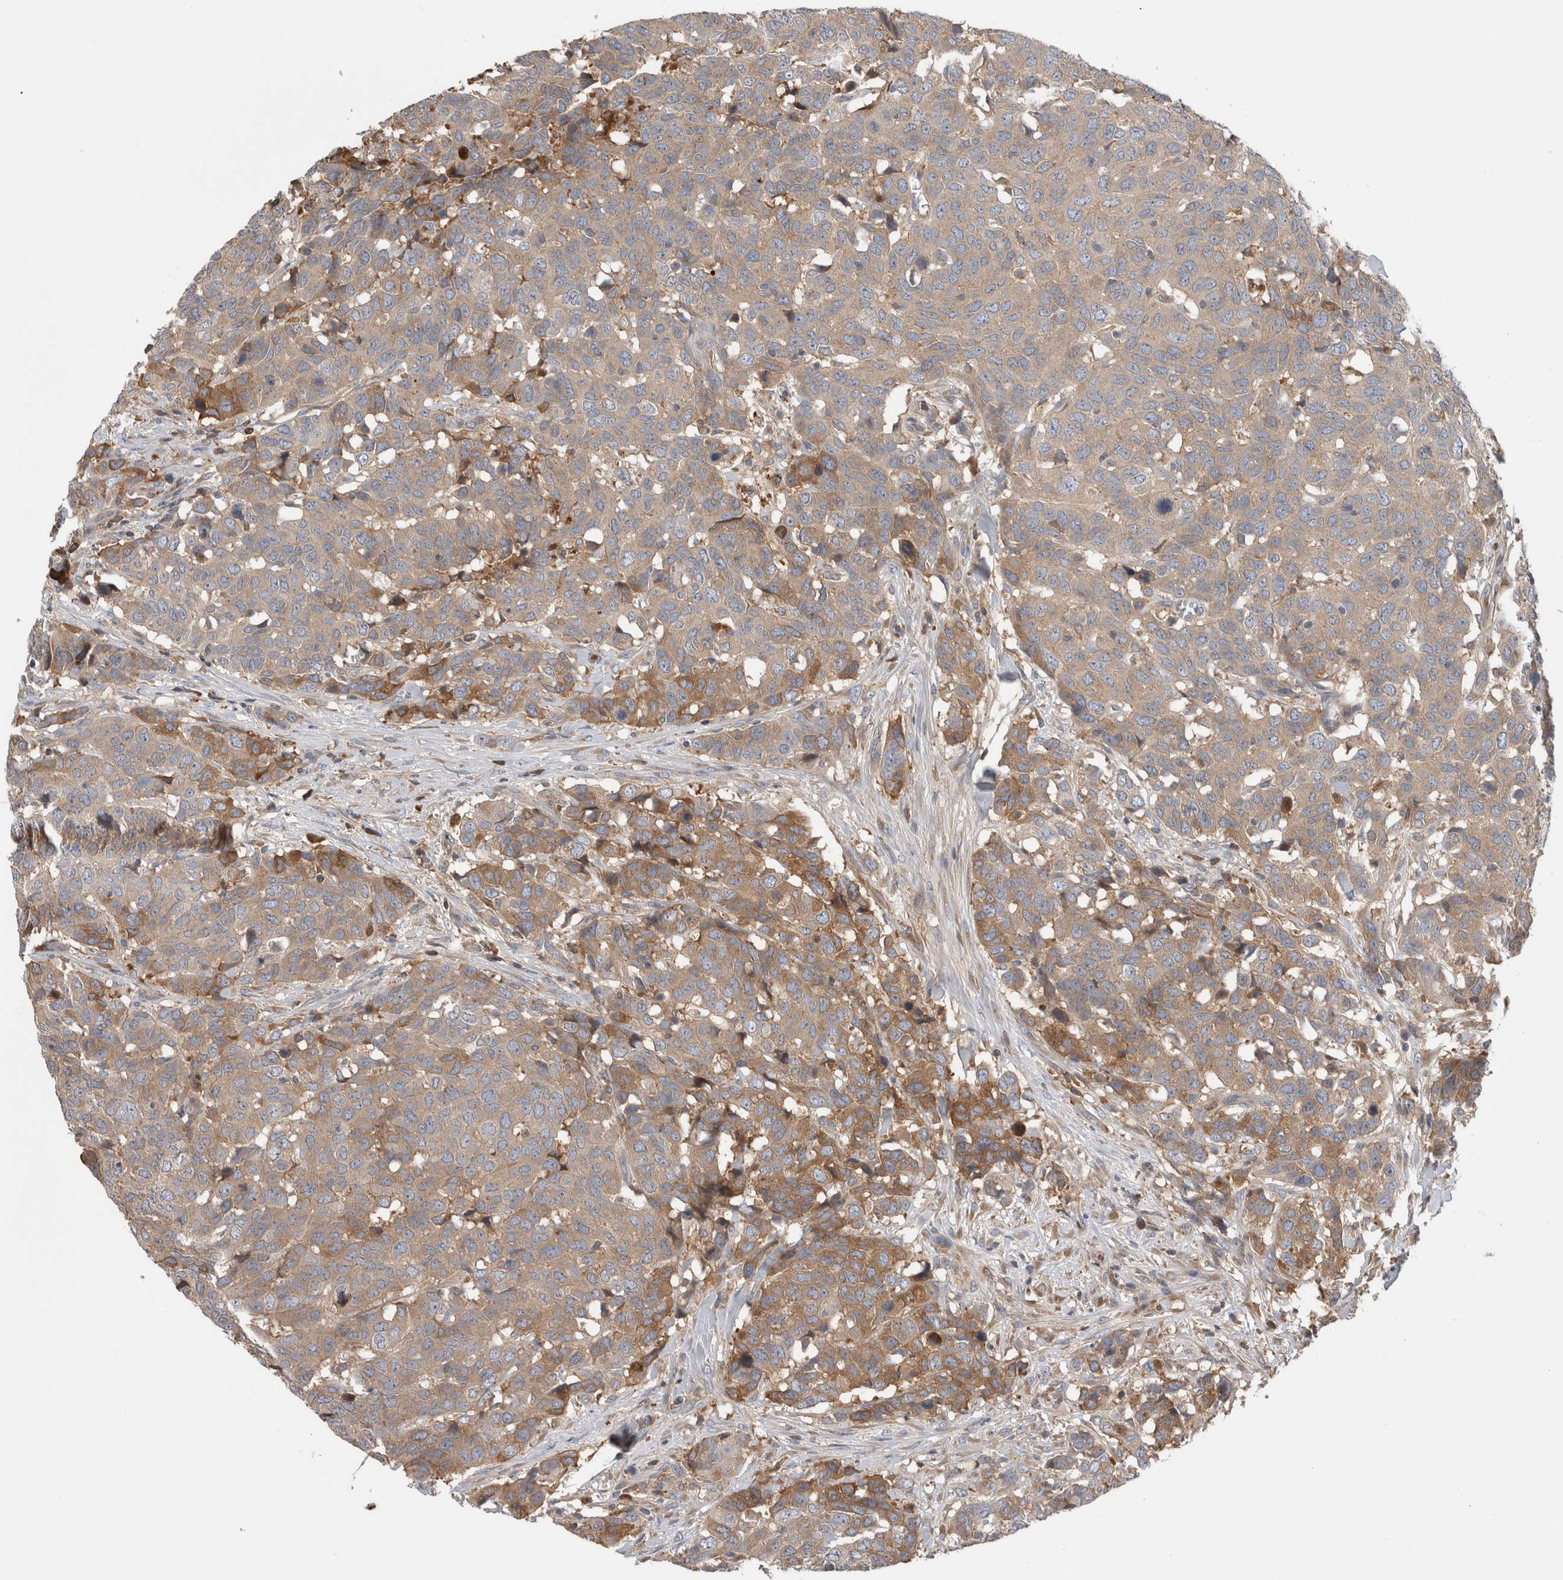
{"staining": {"intensity": "weak", "quantity": ">75%", "location": "cytoplasmic/membranous"}, "tissue": "head and neck cancer", "cell_type": "Tumor cells", "image_type": "cancer", "snomed": [{"axis": "morphology", "description": "Squamous cell carcinoma, NOS"}, {"axis": "topography", "description": "Head-Neck"}], "caption": "There is low levels of weak cytoplasmic/membranous expression in tumor cells of head and neck squamous cell carcinoma, as demonstrated by immunohistochemical staining (brown color).", "gene": "TBCE", "patient": {"sex": "male", "age": 66}}